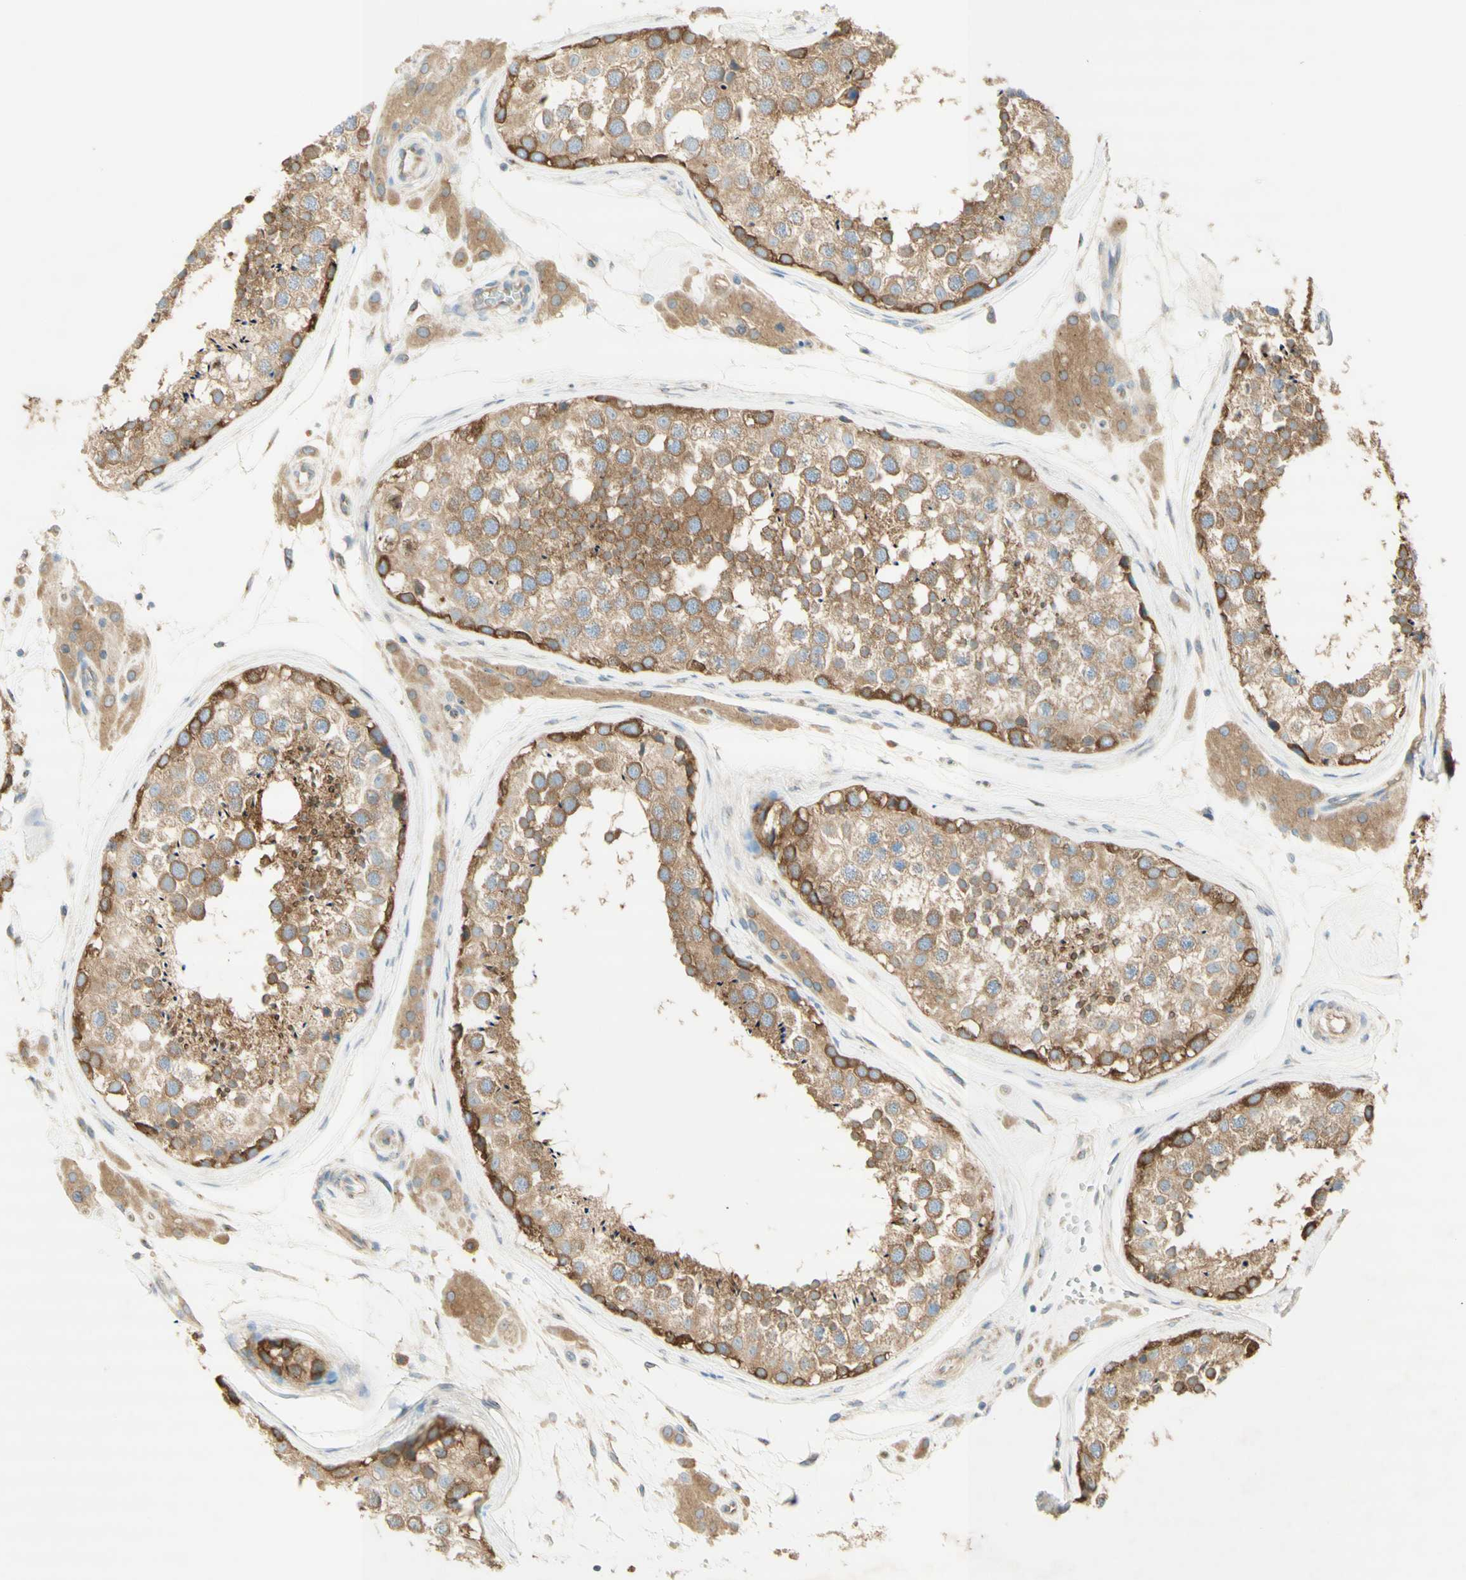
{"staining": {"intensity": "strong", "quantity": "<25%", "location": "cytoplasmic/membranous"}, "tissue": "testis", "cell_type": "Cells in seminiferous ducts", "image_type": "normal", "snomed": [{"axis": "morphology", "description": "Normal tissue, NOS"}, {"axis": "topography", "description": "Testis"}], "caption": "Cells in seminiferous ducts demonstrate strong cytoplasmic/membranous positivity in approximately <25% of cells in benign testis.", "gene": "DYNC1H1", "patient": {"sex": "male", "age": 46}}